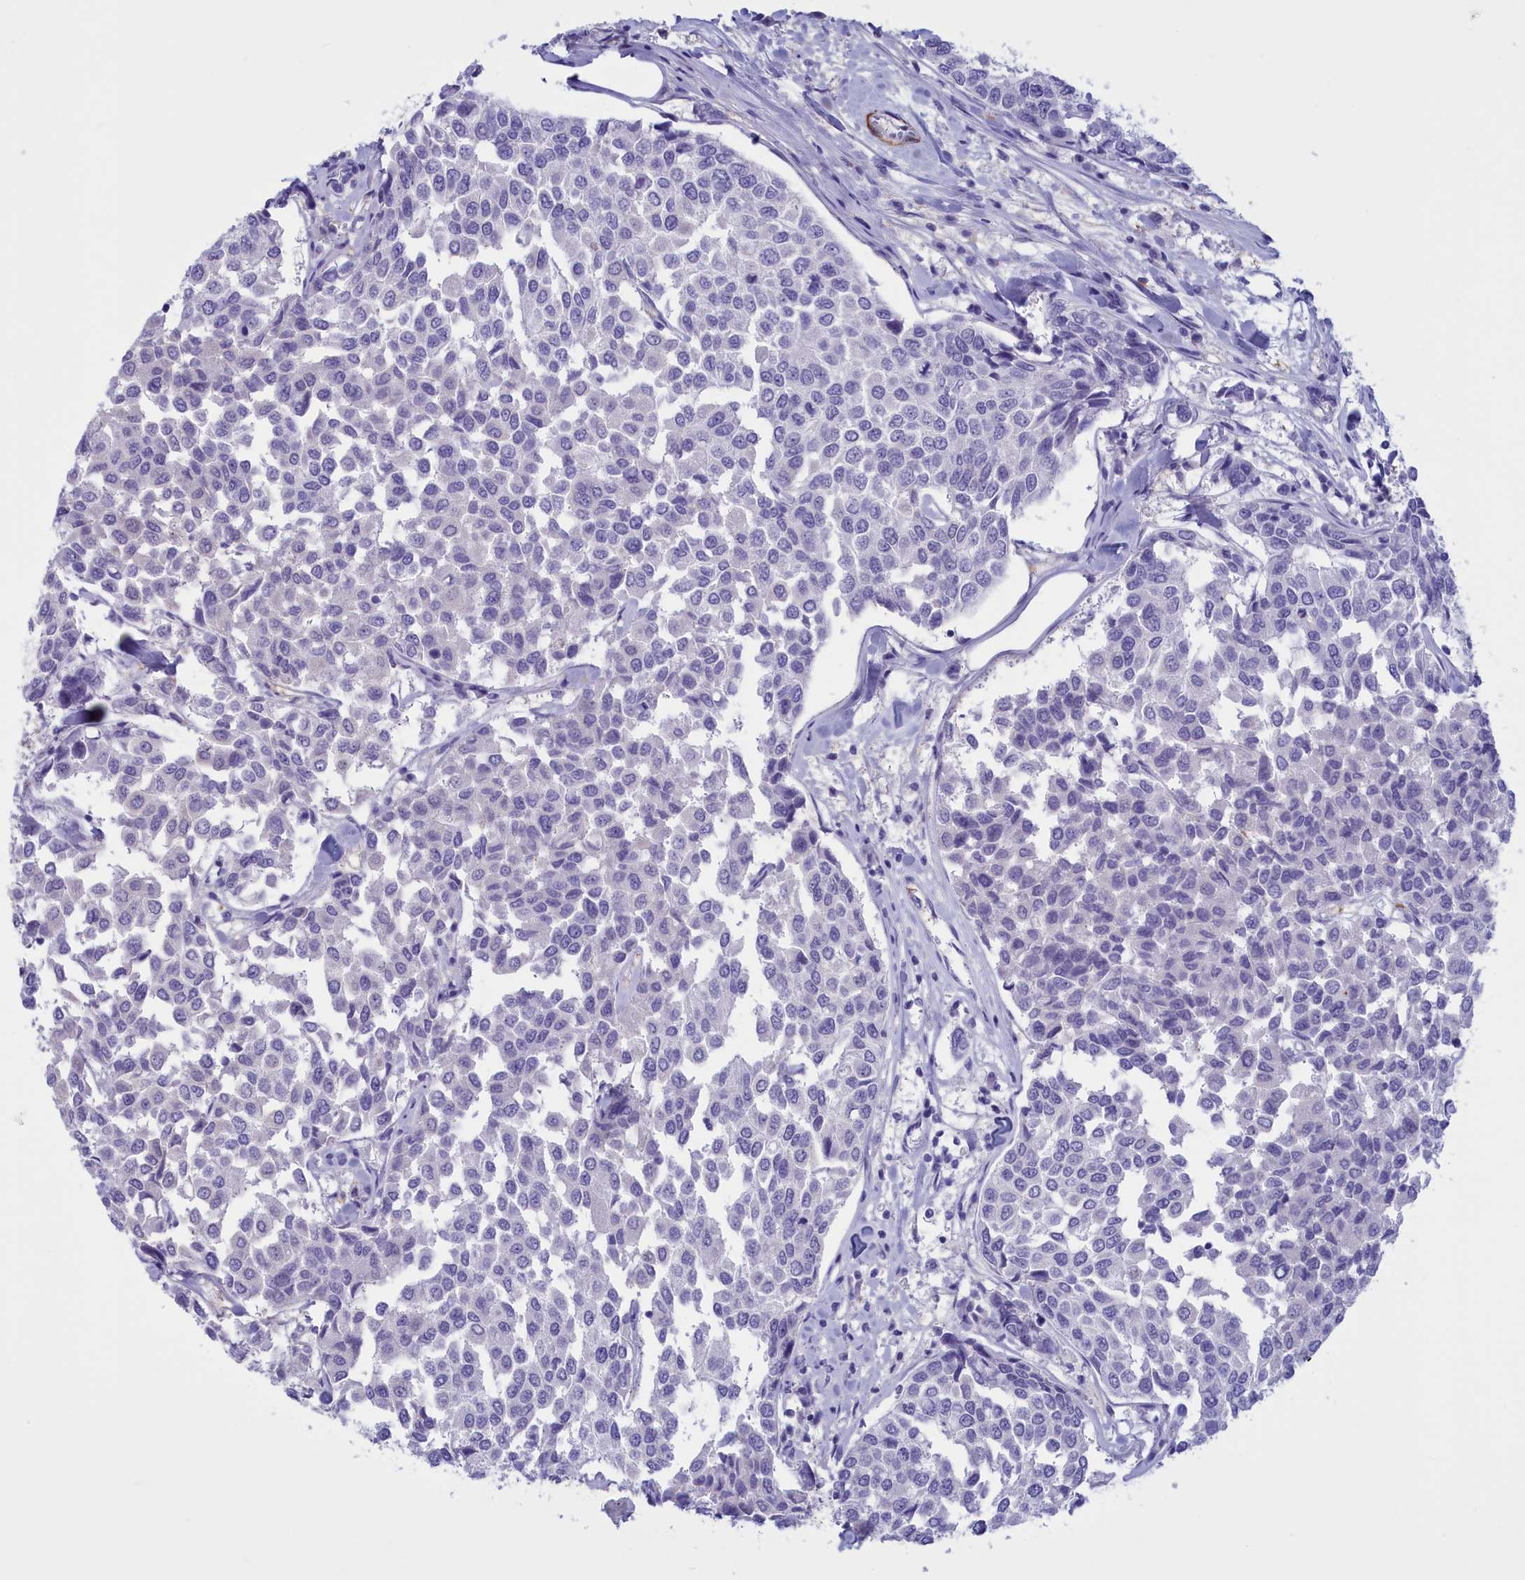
{"staining": {"intensity": "negative", "quantity": "none", "location": "none"}, "tissue": "breast cancer", "cell_type": "Tumor cells", "image_type": "cancer", "snomed": [{"axis": "morphology", "description": "Duct carcinoma"}, {"axis": "topography", "description": "Breast"}], "caption": "Protein analysis of infiltrating ductal carcinoma (breast) reveals no significant staining in tumor cells. (DAB (3,3'-diaminobenzidine) IHC, high magnification).", "gene": "GAPDHS", "patient": {"sex": "female", "age": 55}}